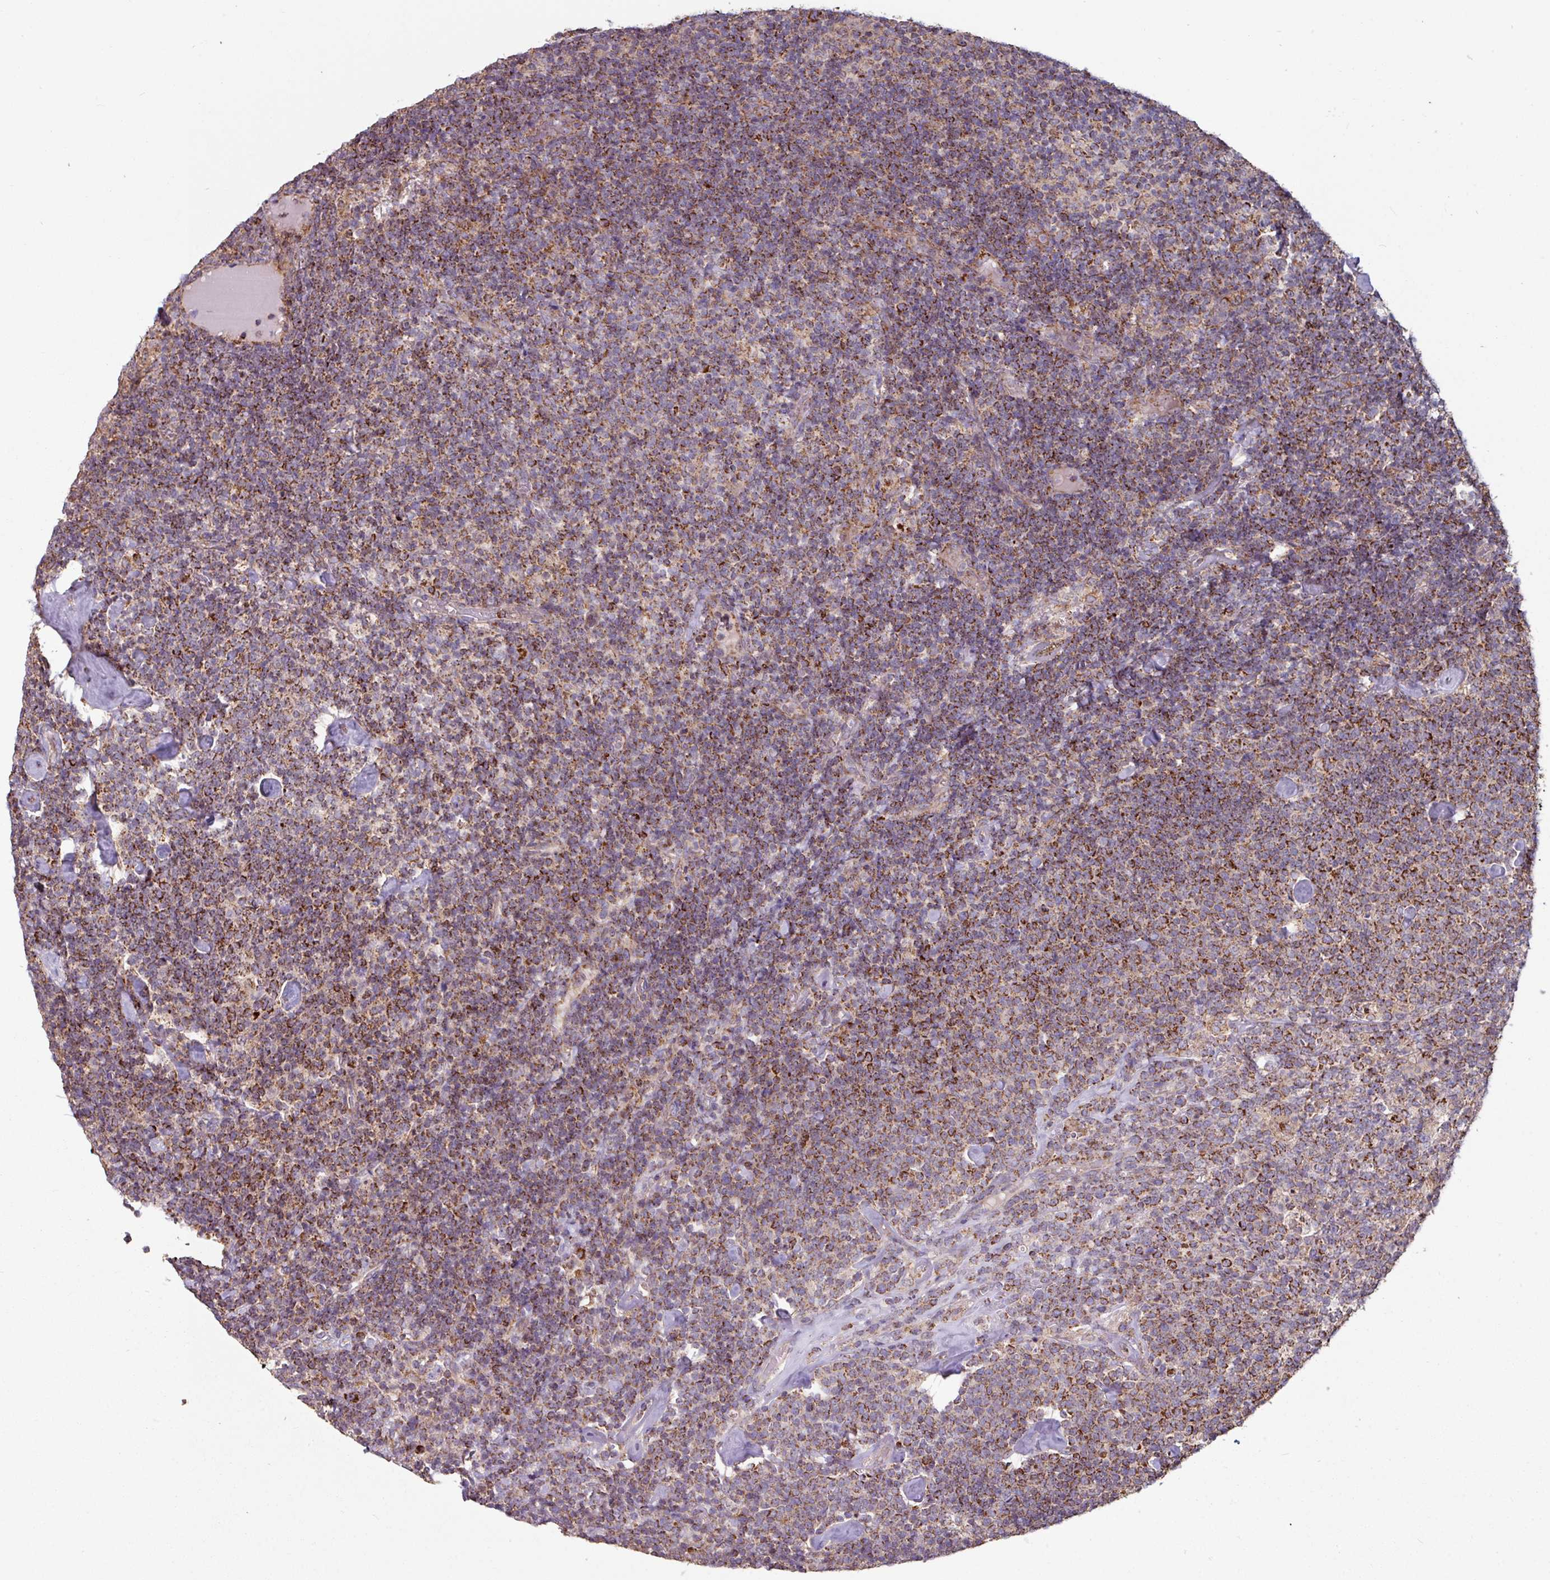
{"staining": {"intensity": "strong", "quantity": "25%-75%", "location": "cytoplasmic/membranous"}, "tissue": "lymphoma", "cell_type": "Tumor cells", "image_type": "cancer", "snomed": [{"axis": "morphology", "description": "Malignant lymphoma, non-Hodgkin's type, High grade"}, {"axis": "topography", "description": "Lymph node"}], "caption": "This is an image of immunohistochemistry staining of high-grade malignant lymphoma, non-Hodgkin's type, which shows strong staining in the cytoplasmic/membranous of tumor cells.", "gene": "OR2D3", "patient": {"sex": "male", "age": 61}}